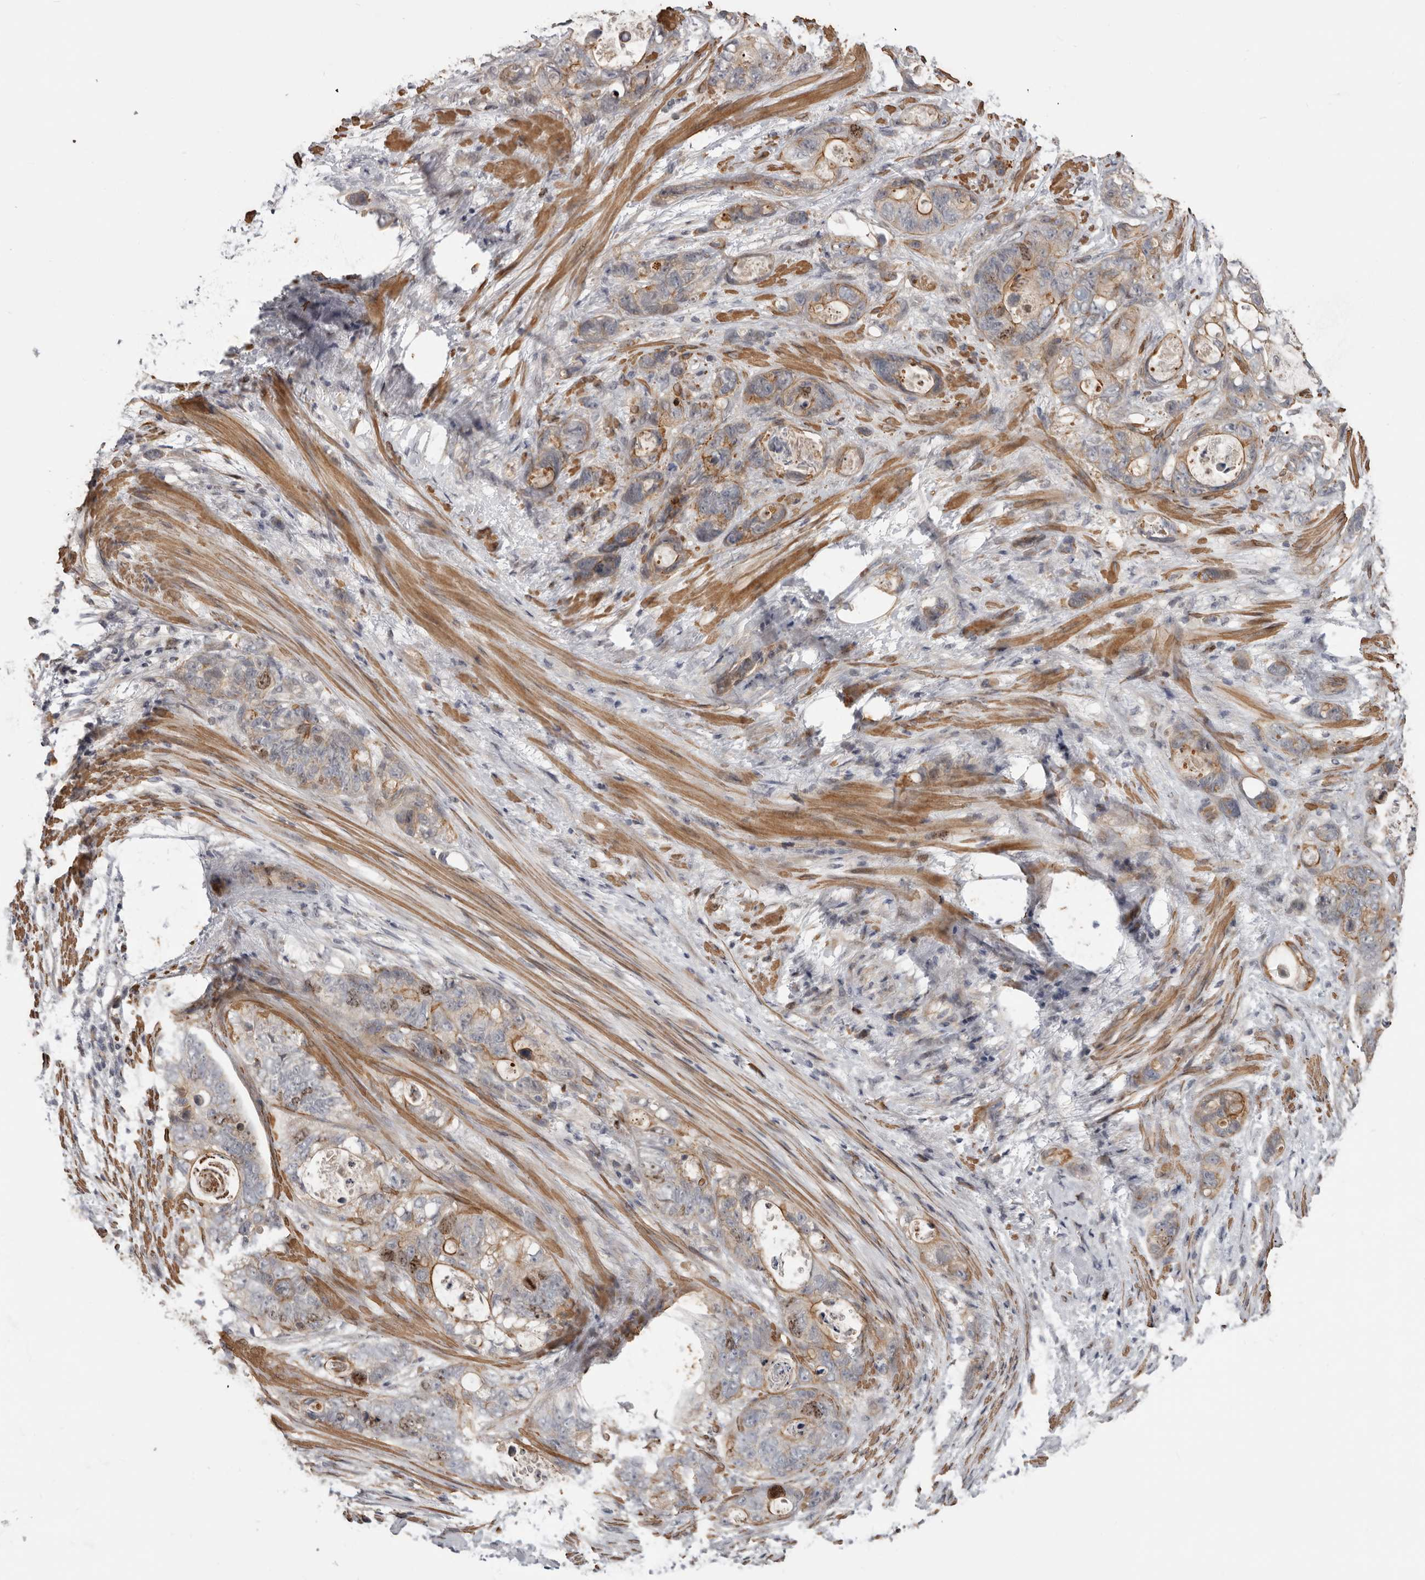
{"staining": {"intensity": "moderate", "quantity": "25%-75%", "location": "cytoplasmic/membranous,nuclear"}, "tissue": "stomach cancer", "cell_type": "Tumor cells", "image_type": "cancer", "snomed": [{"axis": "morphology", "description": "Normal tissue, NOS"}, {"axis": "morphology", "description": "Adenocarcinoma, NOS"}, {"axis": "topography", "description": "Stomach"}], "caption": "Protein analysis of stomach adenocarcinoma tissue shows moderate cytoplasmic/membranous and nuclear expression in about 25%-75% of tumor cells. The staining was performed using DAB, with brown indicating positive protein expression. Nuclei are stained blue with hematoxylin.", "gene": "CDCA8", "patient": {"sex": "female", "age": 89}}